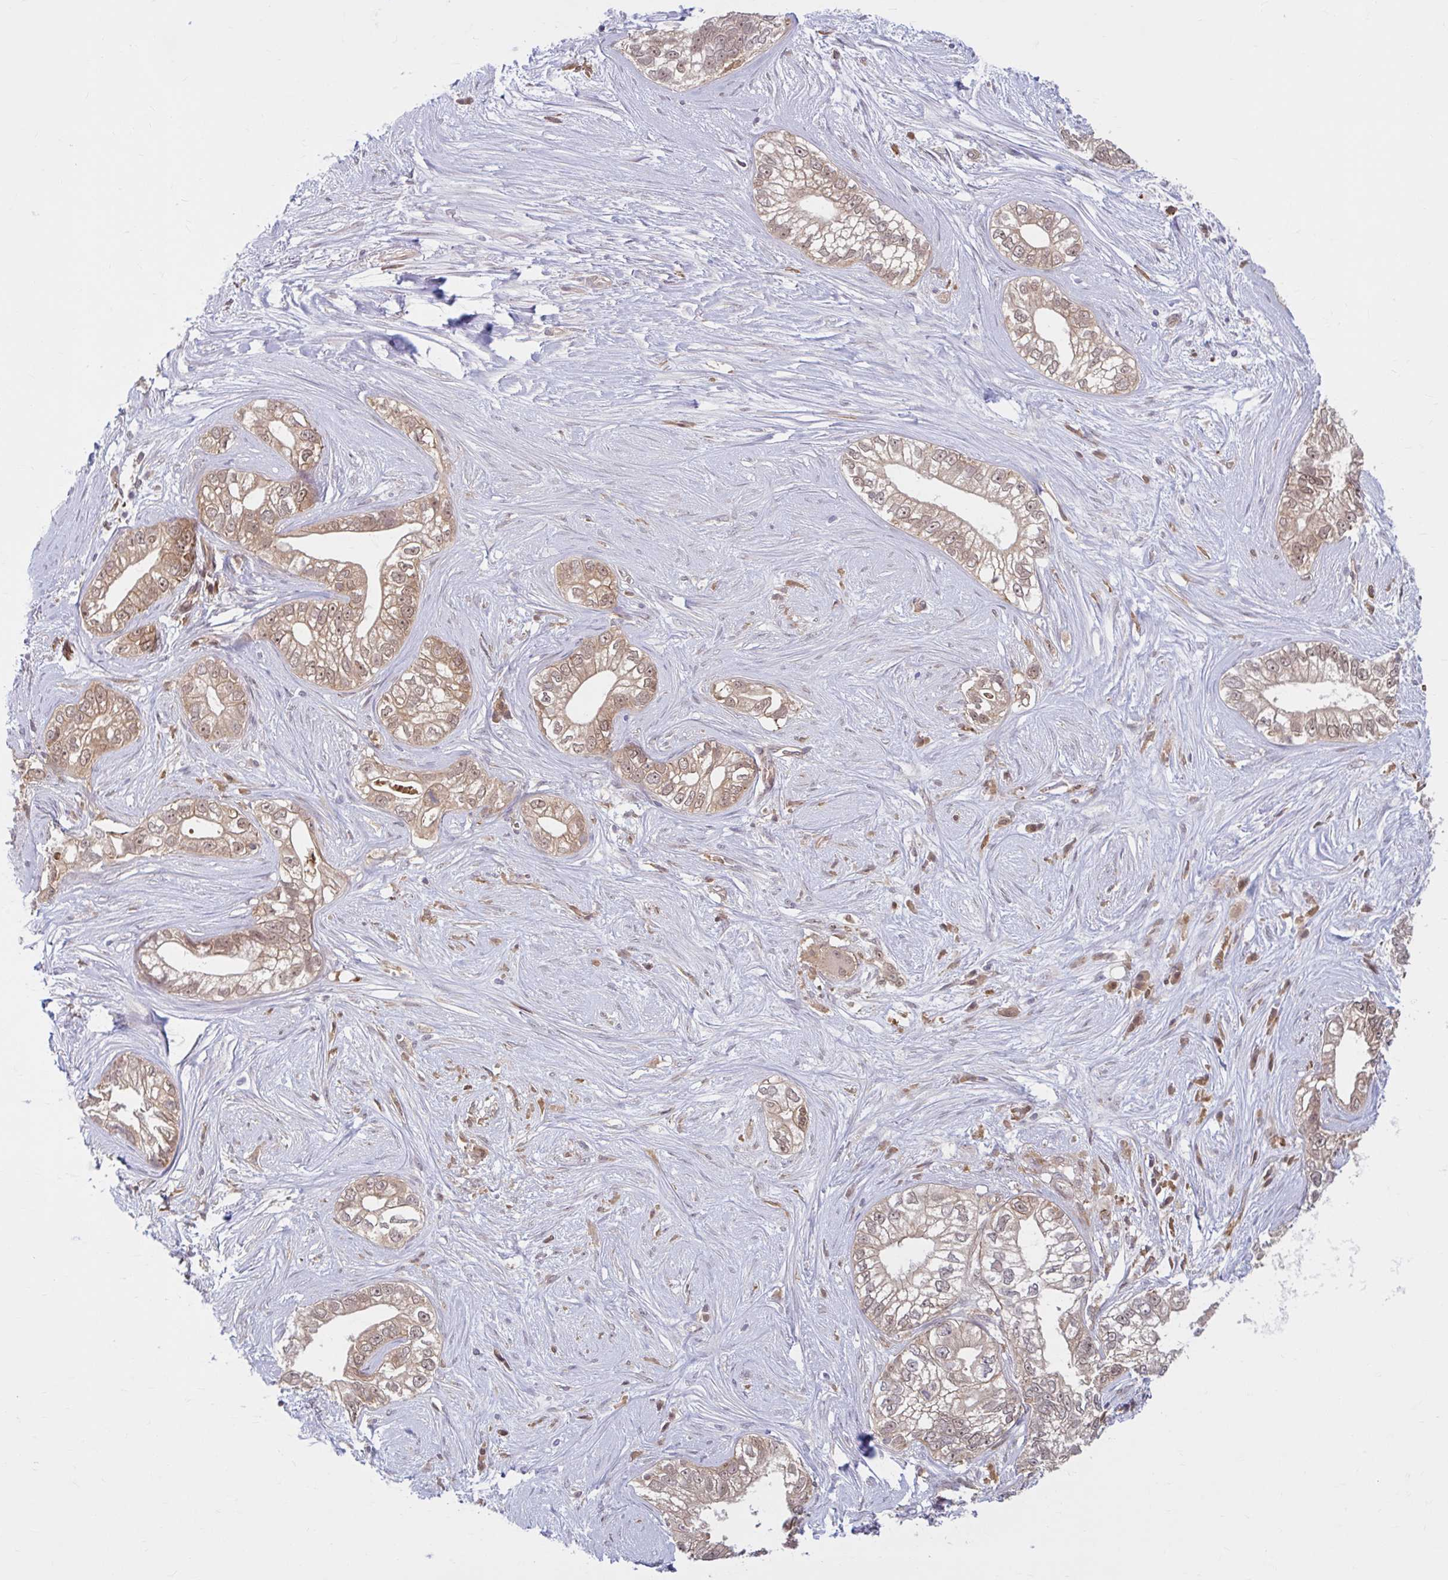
{"staining": {"intensity": "moderate", "quantity": ">75%", "location": "cytoplasmic/membranous,nuclear"}, "tissue": "pancreatic cancer", "cell_type": "Tumor cells", "image_type": "cancer", "snomed": [{"axis": "morphology", "description": "Adenocarcinoma, NOS"}, {"axis": "topography", "description": "Pancreas"}], "caption": "The immunohistochemical stain shows moderate cytoplasmic/membranous and nuclear expression in tumor cells of adenocarcinoma (pancreatic) tissue.", "gene": "HMBS", "patient": {"sex": "male", "age": 70}}